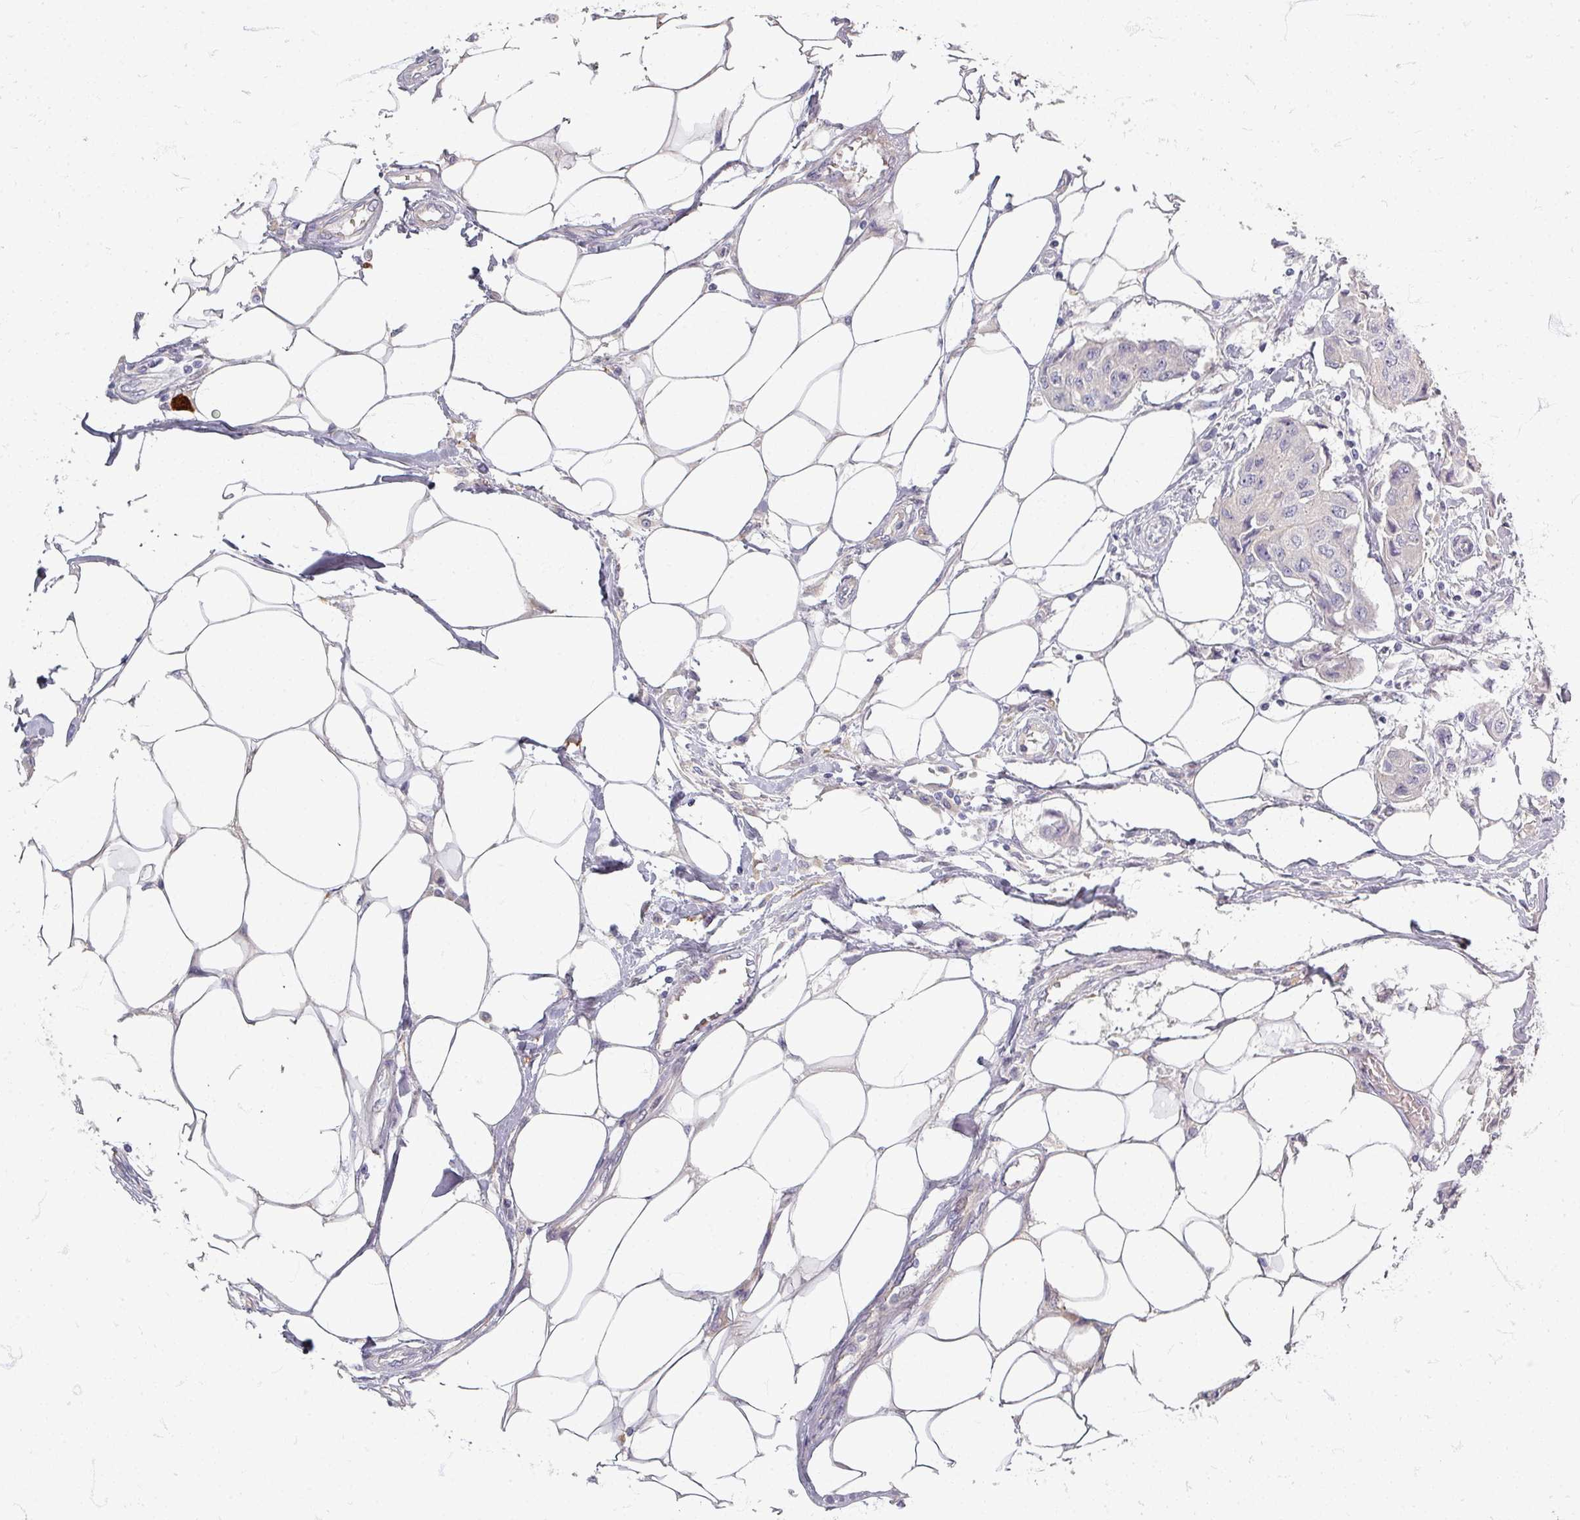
{"staining": {"intensity": "negative", "quantity": "none", "location": "none"}, "tissue": "breast cancer", "cell_type": "Tumor cells", "image_type": "cancer", "snomed": [{"axis": "morphology", "description": "Duct carcinoma"}, {"axis": "topography", "description": "Breast"}, {"axis": "topography", "description": "Lymph node"}], "caption": "This photomicrograph is of breast cancer stained with immunohistochemistry (IHC) to label a protein in brown with the nuclei are counter-stained blue. There is no expression in tumor cells.", "gene": "ZNF878", "patient": {"sex": "female", "age": 80}}